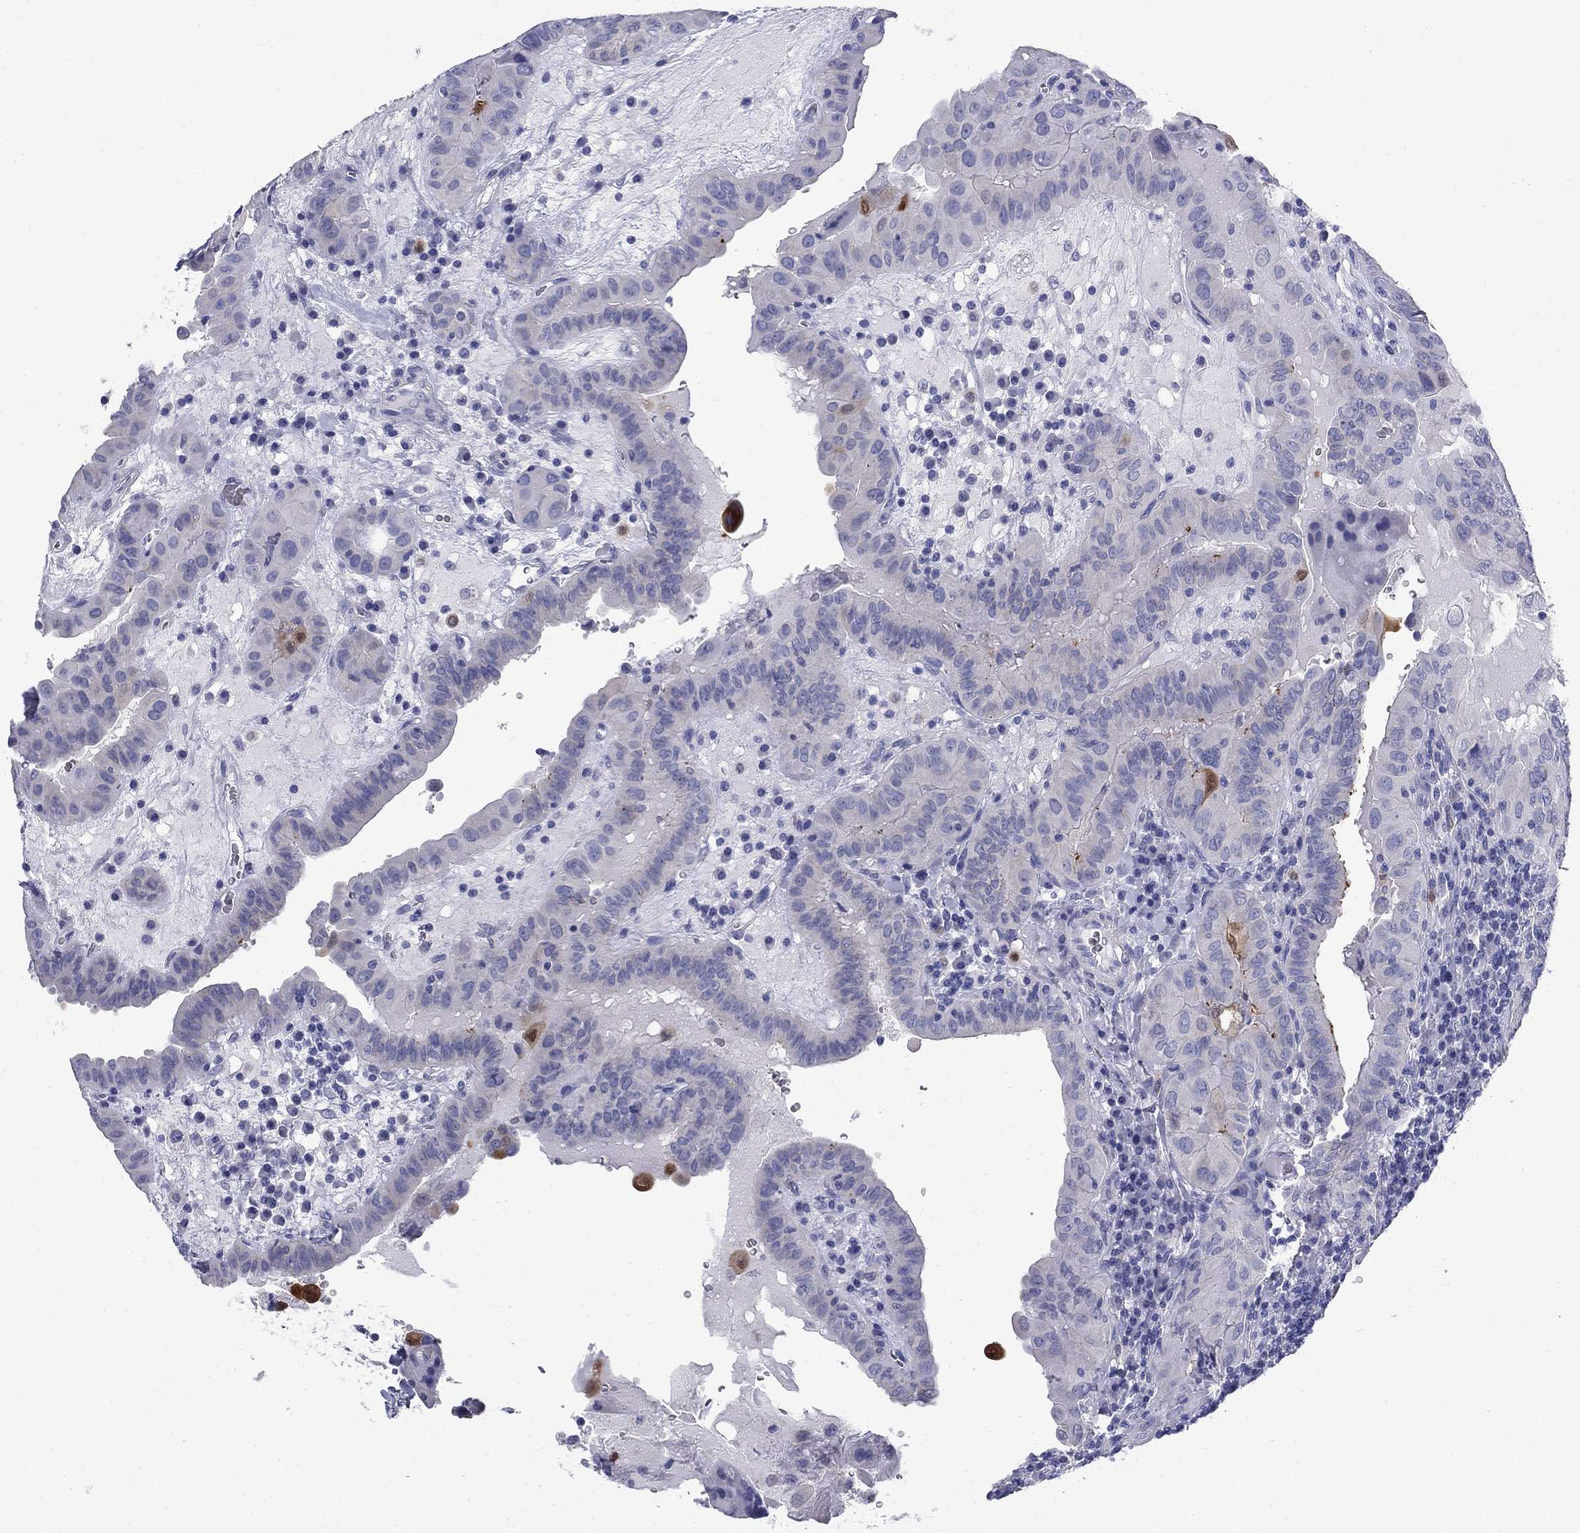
{"staining": {"intensity": "negative", "quantity": "none", "location": "none"}, "tissue": "thyroid cancer", "cell_type": "Tumor cells", "image_type": "cancer", "snomed": [{"axis": "morphology", "description": "Papillary adenocarcinoma, NOS"}, {"axis": "topography", "description": "Thyroid gland"}], "caption": "Immunohistochemical staining of papillary adenocarcinoma (thyroid) displays no significant positivity in tumor cells.", "gene": "SERPINB2", "patient": {"sex": "female", "age": 37}}